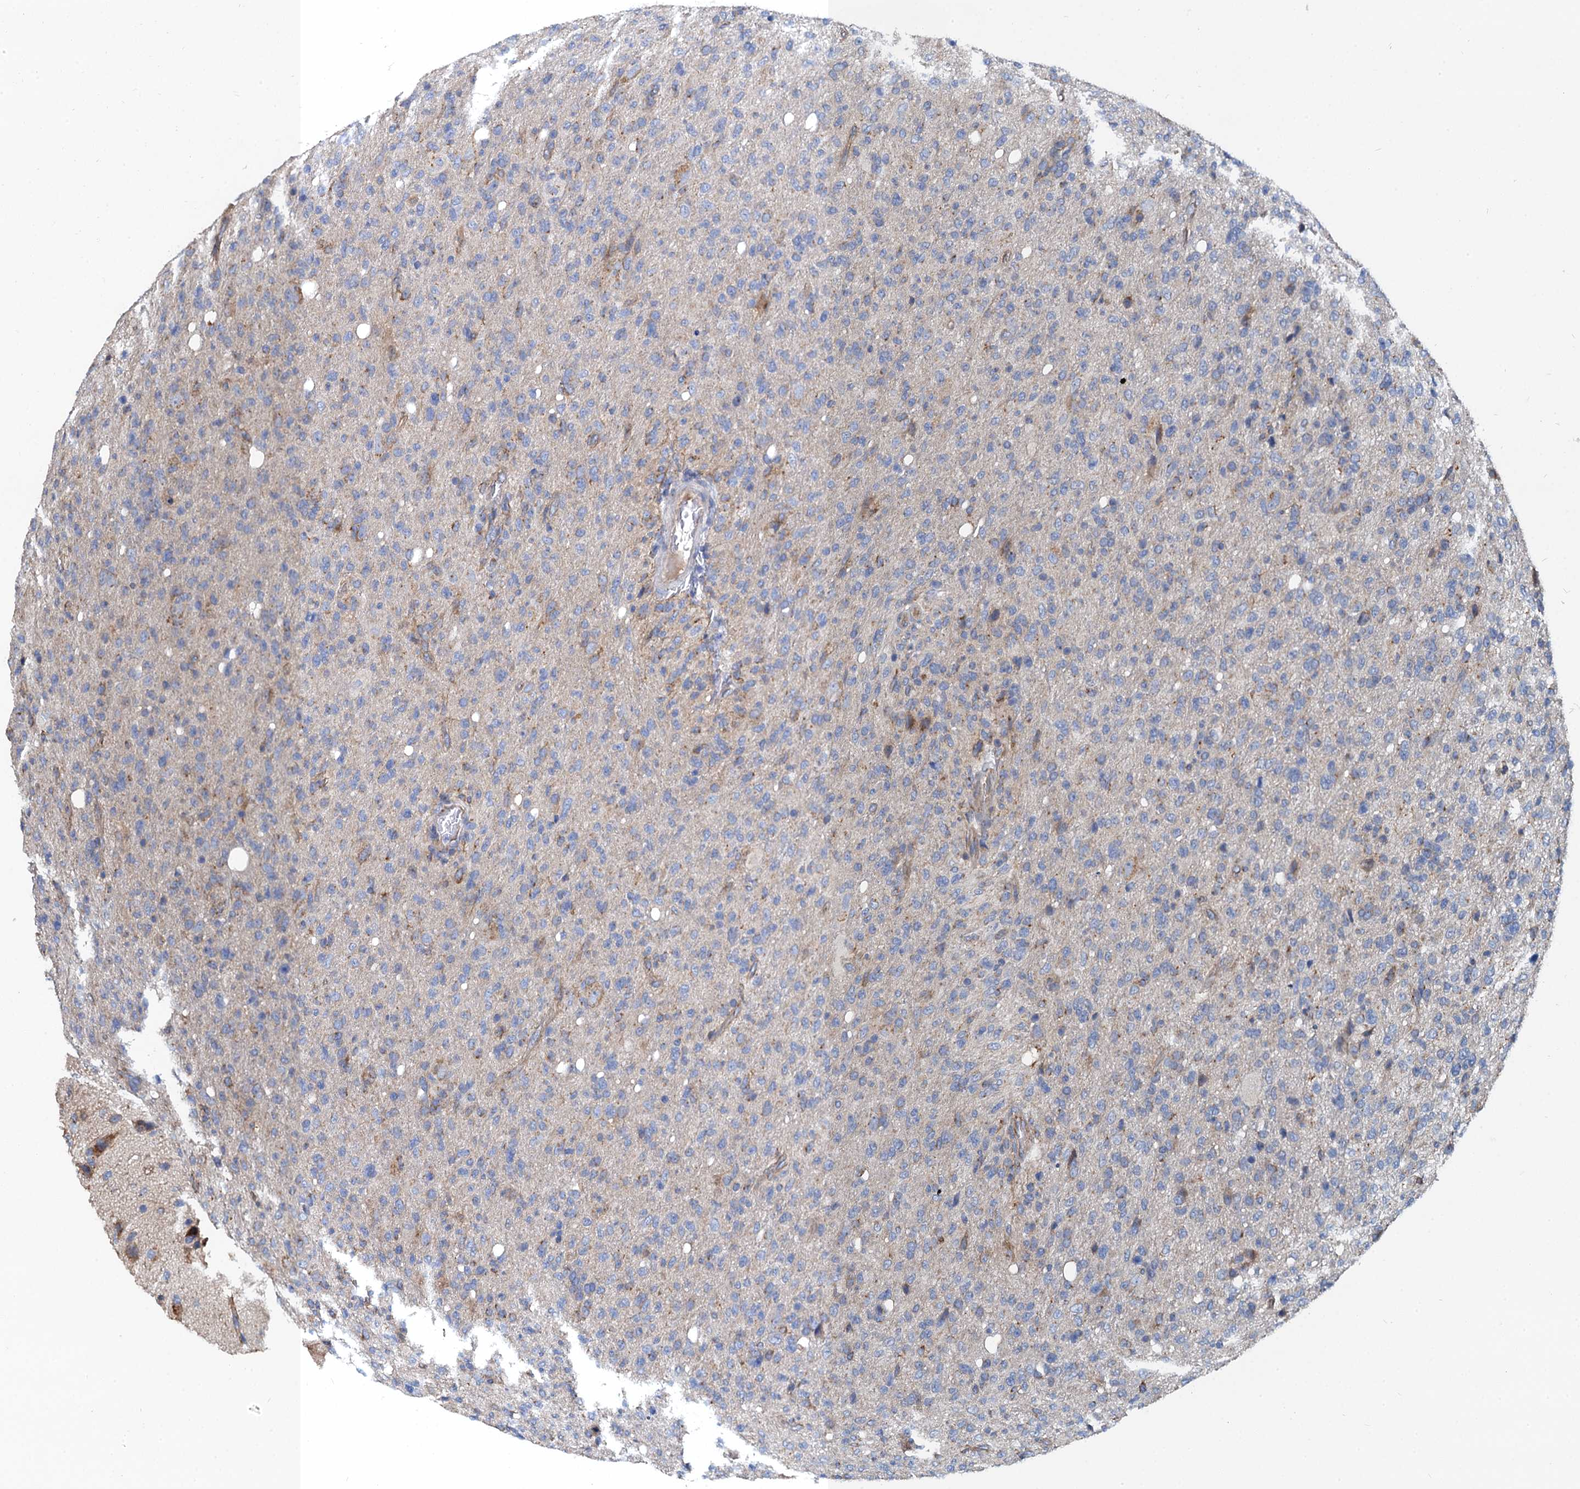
{"staining": {"intensity": "negative", "quantity": "none", "location": "none"}, "tissue": "glioma", "cell_type": "Tumor cells", "image_type": "cancer", "snomed": [{"axis": "morphology", "description": "Glioma, malignant, High grade"}, {"axis": "topography", "description": "Brain"}], "caption": "Micrograph shows no significant protein expression in tumor cells of malignant glioma (high-grade).", "gene": "NGRN", "patient": {"sex": "female", "age": 57}}